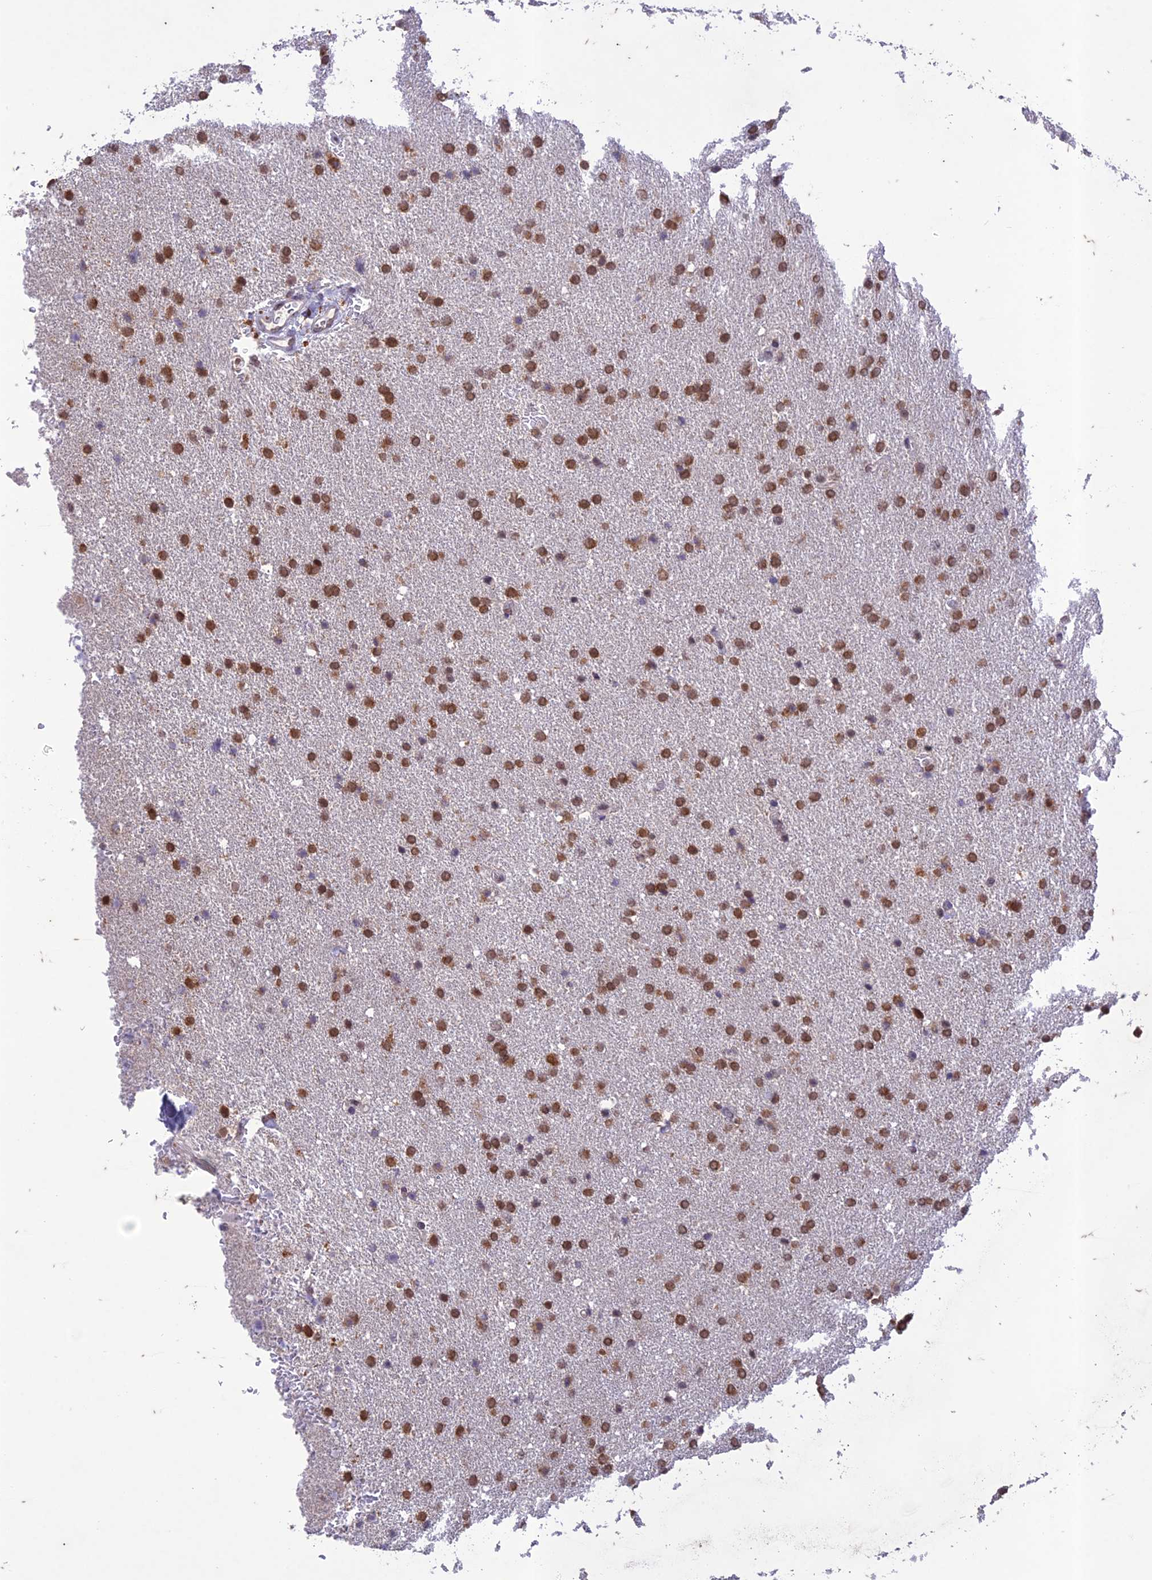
{"staining": {"intensity": "moderate", "quantity": ">75%", "location": "nuclear"}, "tissue": "glioma", "cell_type": "Tumor cells", "image_type": "cancer", "snomed": [{"axis": "morphology", "description": "Glioma, malignant, High grade"}, {"axis": "topography", "description": "Brain"}], "caption": "Human malignant glioma (high-grade) stained with a brown dye demonstrates moderate nuclear positive staining in about >75% of tumor cells.", "gene": "POP4", "patient": {"sex": "male", "age": 72}}